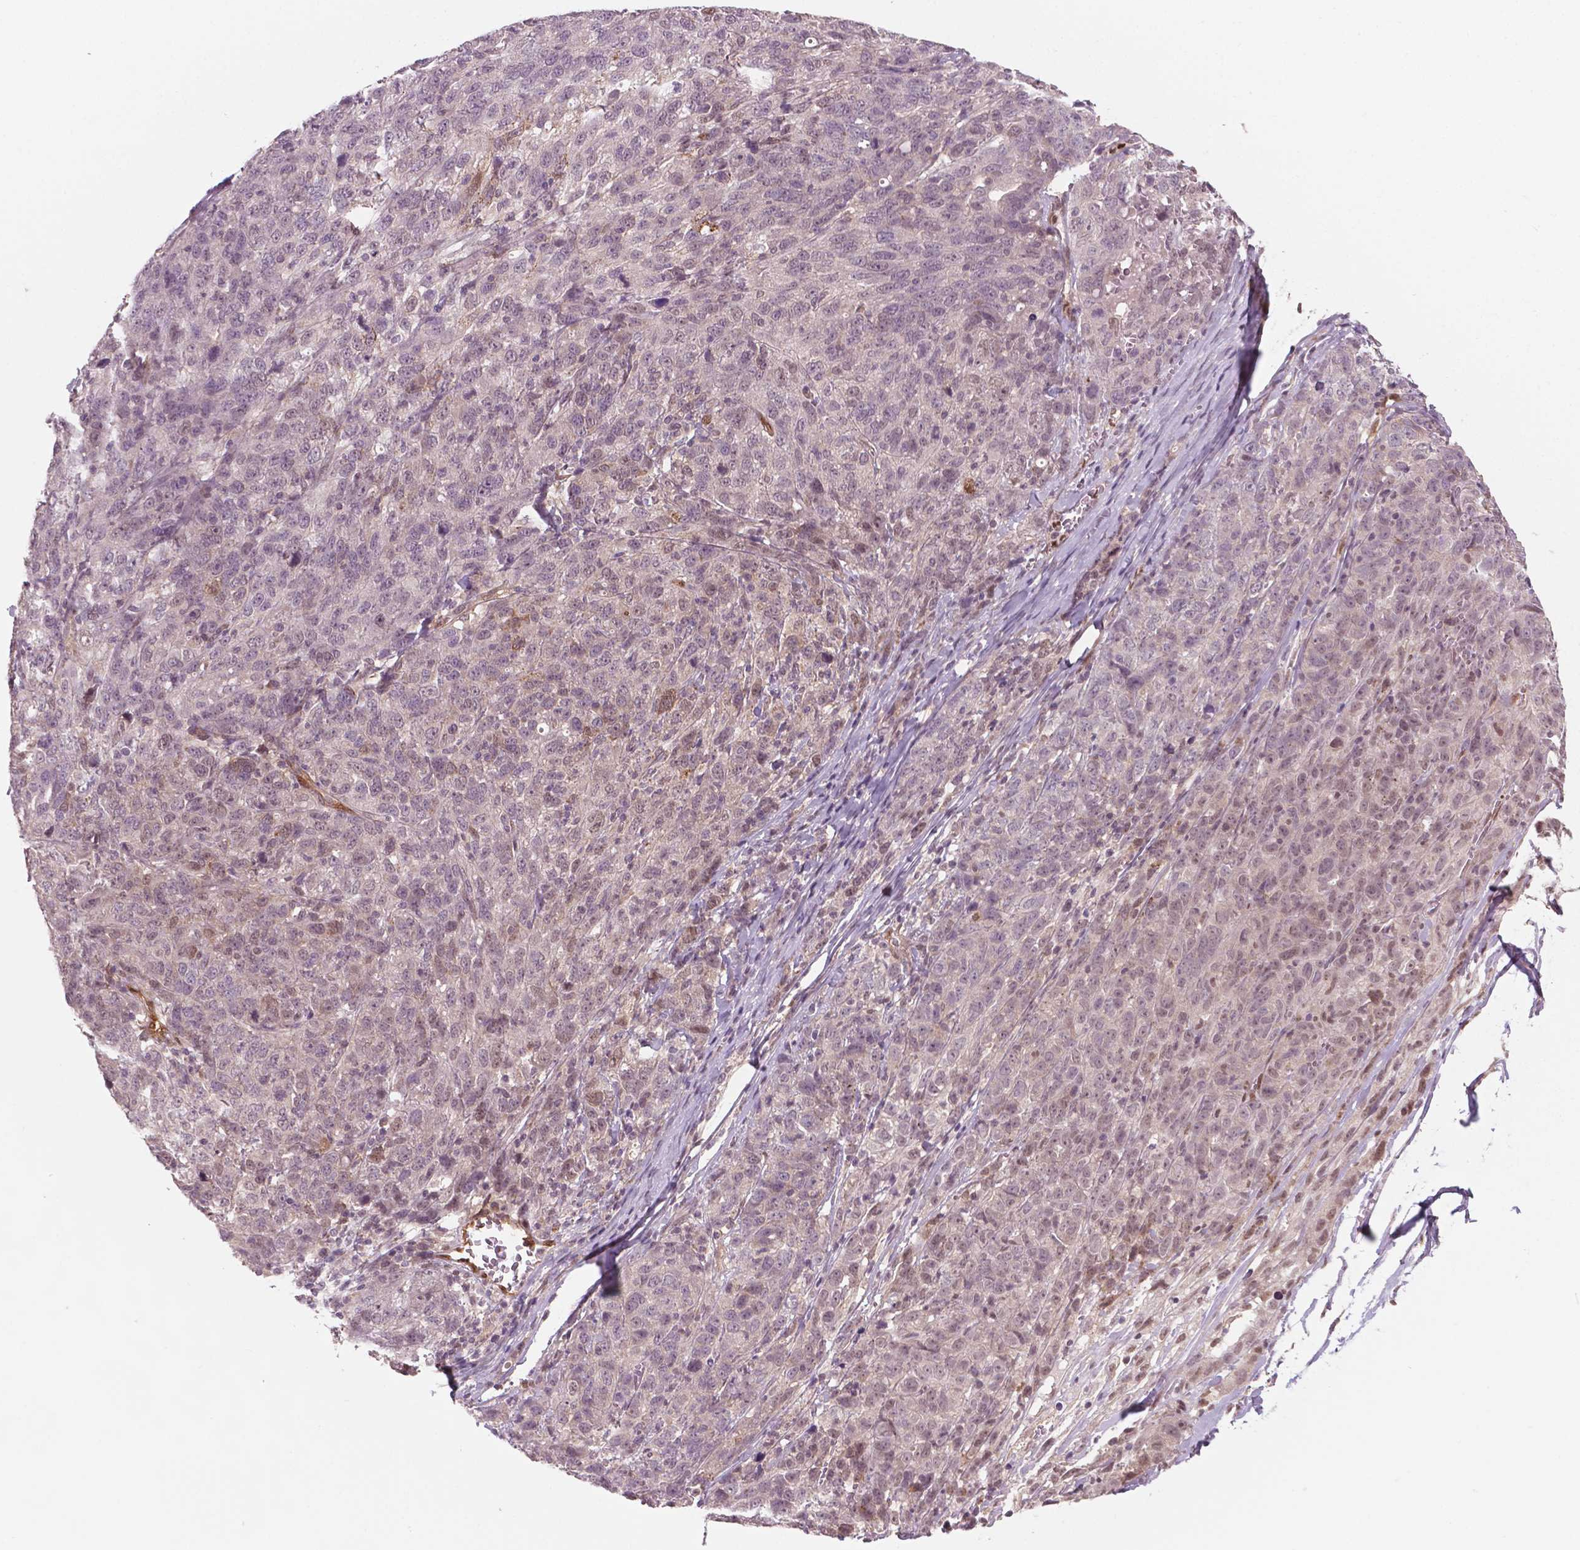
{"staining": {"intensity": "negative", "quantity": "none", "location": "none"}, "tissue": "ovarian cancer", "cell_type": "Tumor cells", "image_type": "cancer", "snomed": [{"axis": "morphology", "description": "Cystadenocarcinoma, serous, NOS"}, {"axis": "topography", "description": "Ovary"}], "caption": "Tumor cells show no significant staining in ovarian cancer (serous cystadenocarcinoma).", "gene": "NFAT5", "patient": {"sex": "female", "age": 71}}